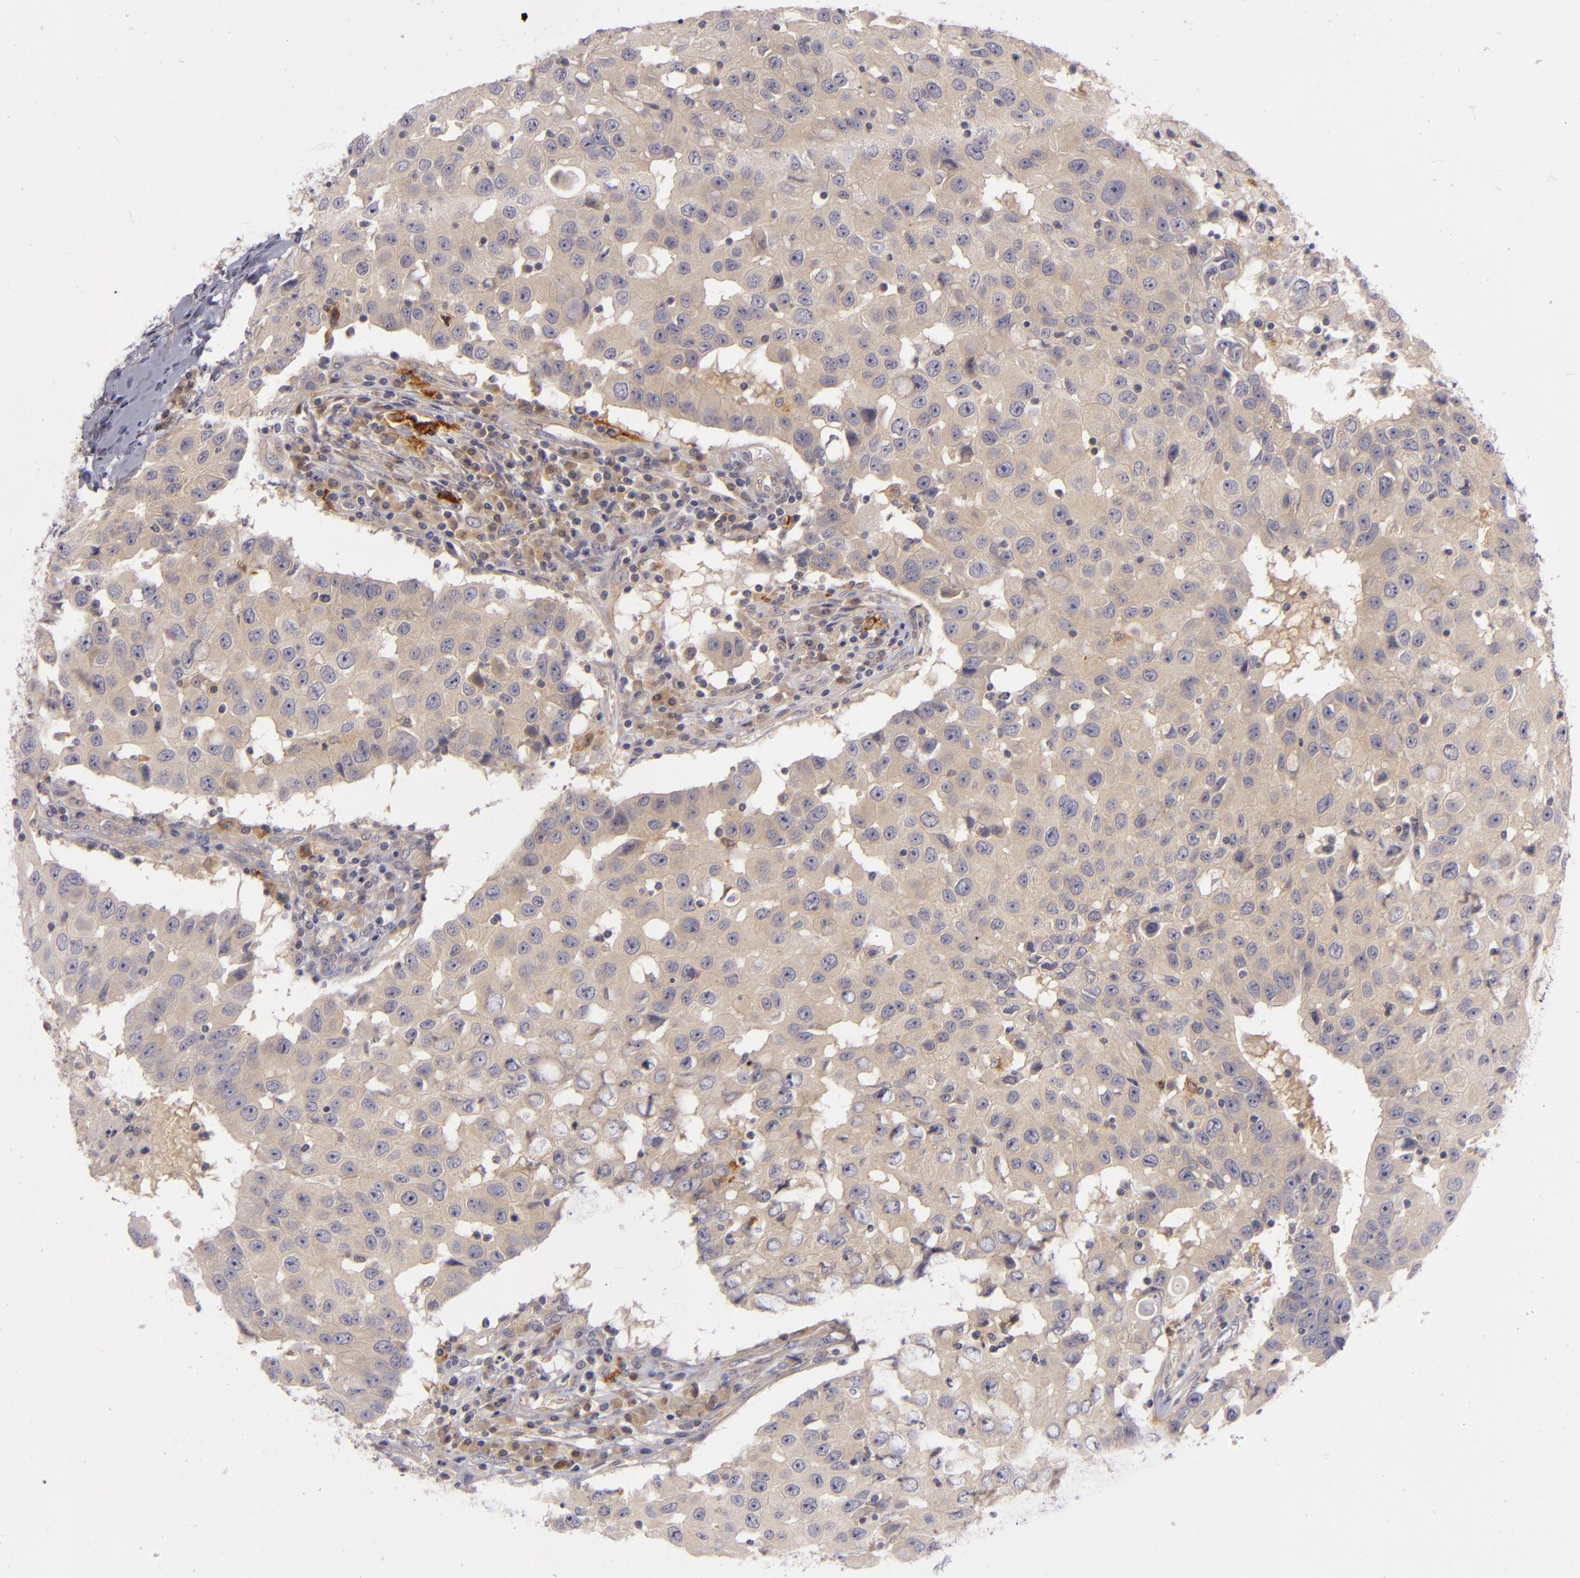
{"staining": {"intensity": "weak", "quantity": ">75%", "location": "cytoplasmic/membranous"}, "tissue": "breast cancer", "cell_type": "Tumor cells", "image_type": "cancer", "snomed": [{"axis": "morphology", "description": "Duct carcinoma"}, {"axis": "topography", "description": "Breast"}], "caption": "Protein expression analysis of invasive ductal carcinoma (breast) shows weak cytoplasmic/membranous positivity in approximately >75% of tumor cells.", "gene": "CD83", "patient": {"sex": "female", "age": 27}}